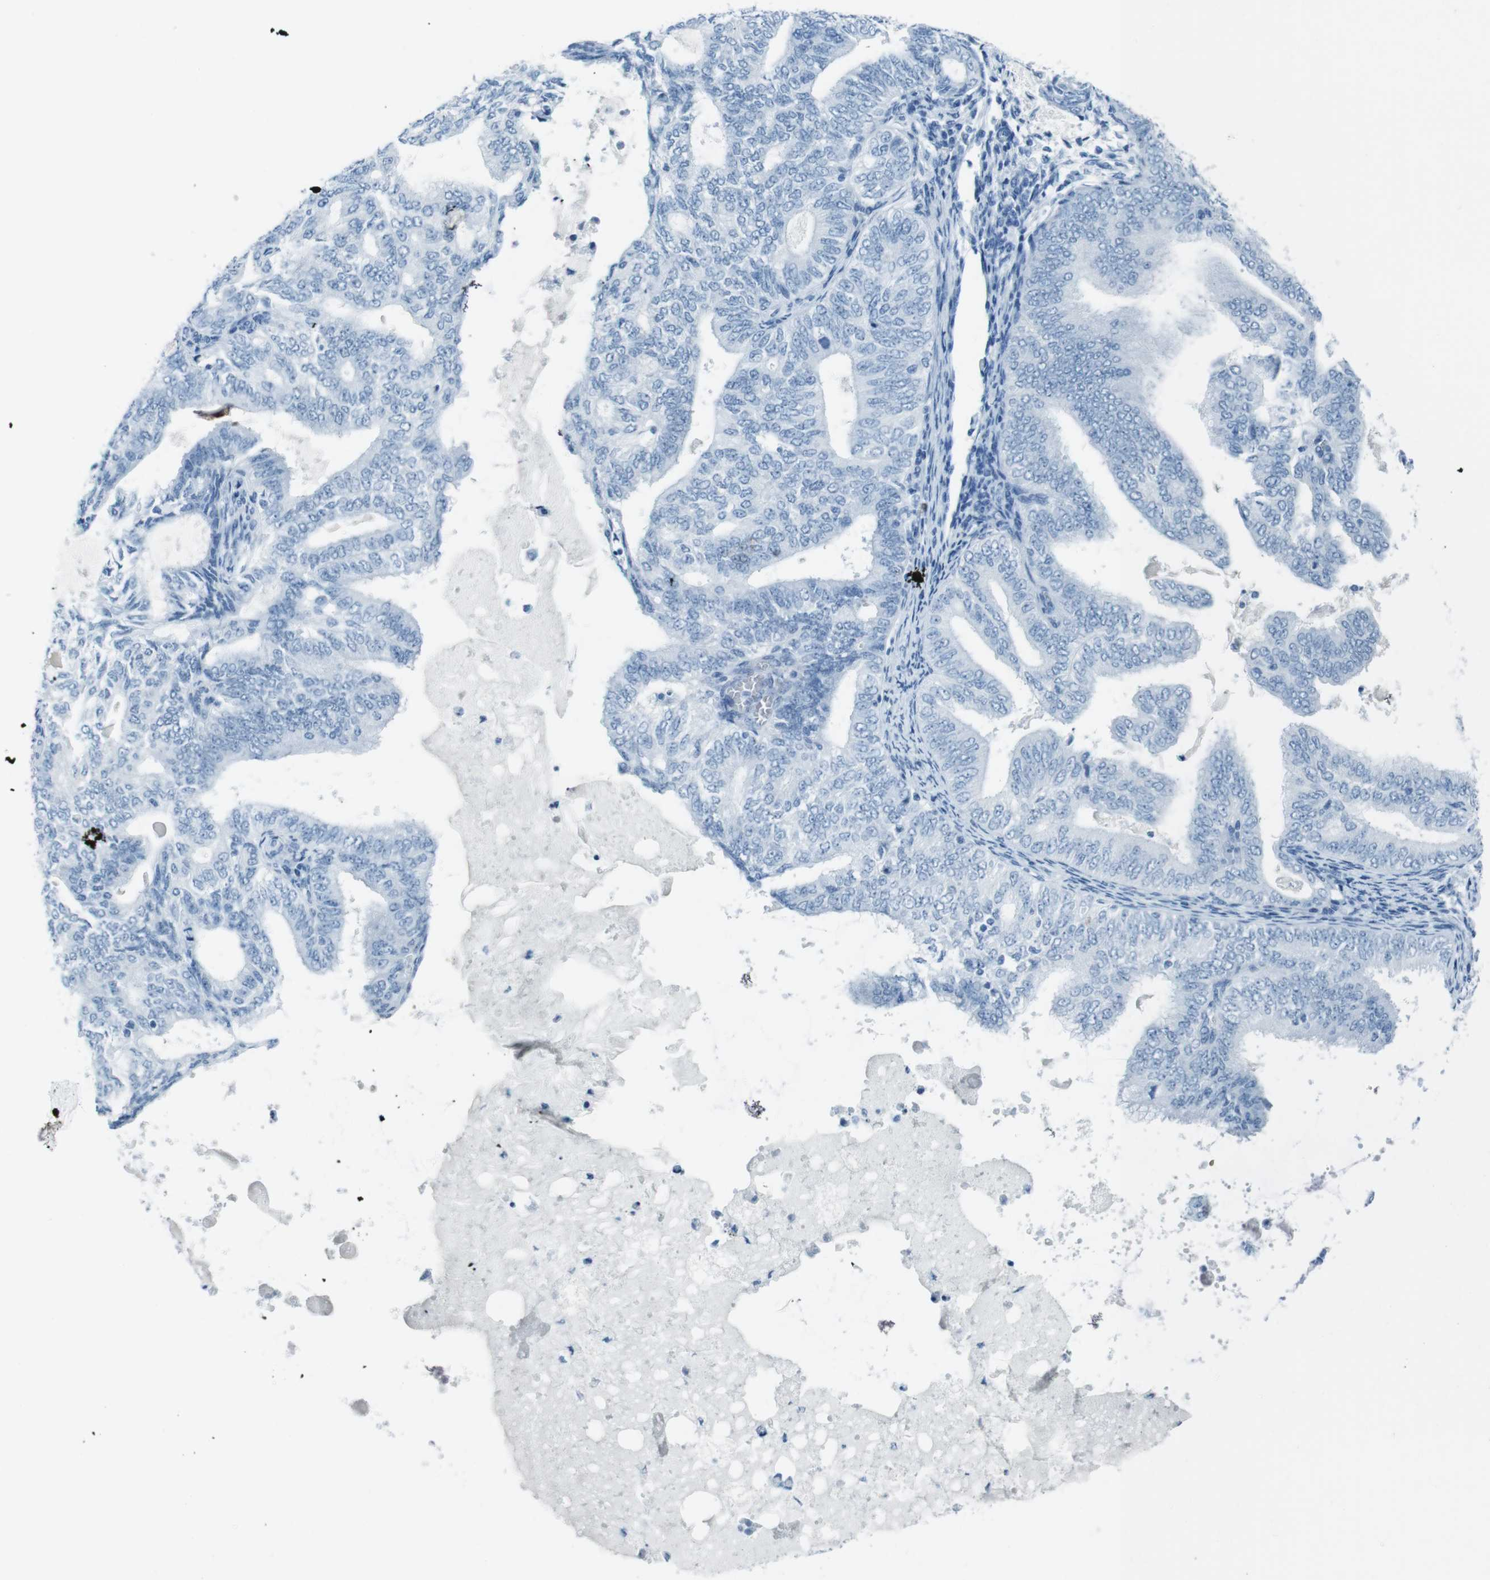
{"staining": {"intensity": "negative", "quantity": "none", "location": "none"}, "tissue": "endometrial cancer", "cell_type": "Tumor cells", "image_type": "cancer", "snomed": [{"axis": "morphology", "description": "Adenocarcinoma, NOS"}, {"axis": "topography", "description": "Endometrium"}], "caption": "Tumor cells show no significant positivity in endometrial adenocarcinoma.", "gene": "TMEM207", "patient": {"sex": "female", "age": 58}}